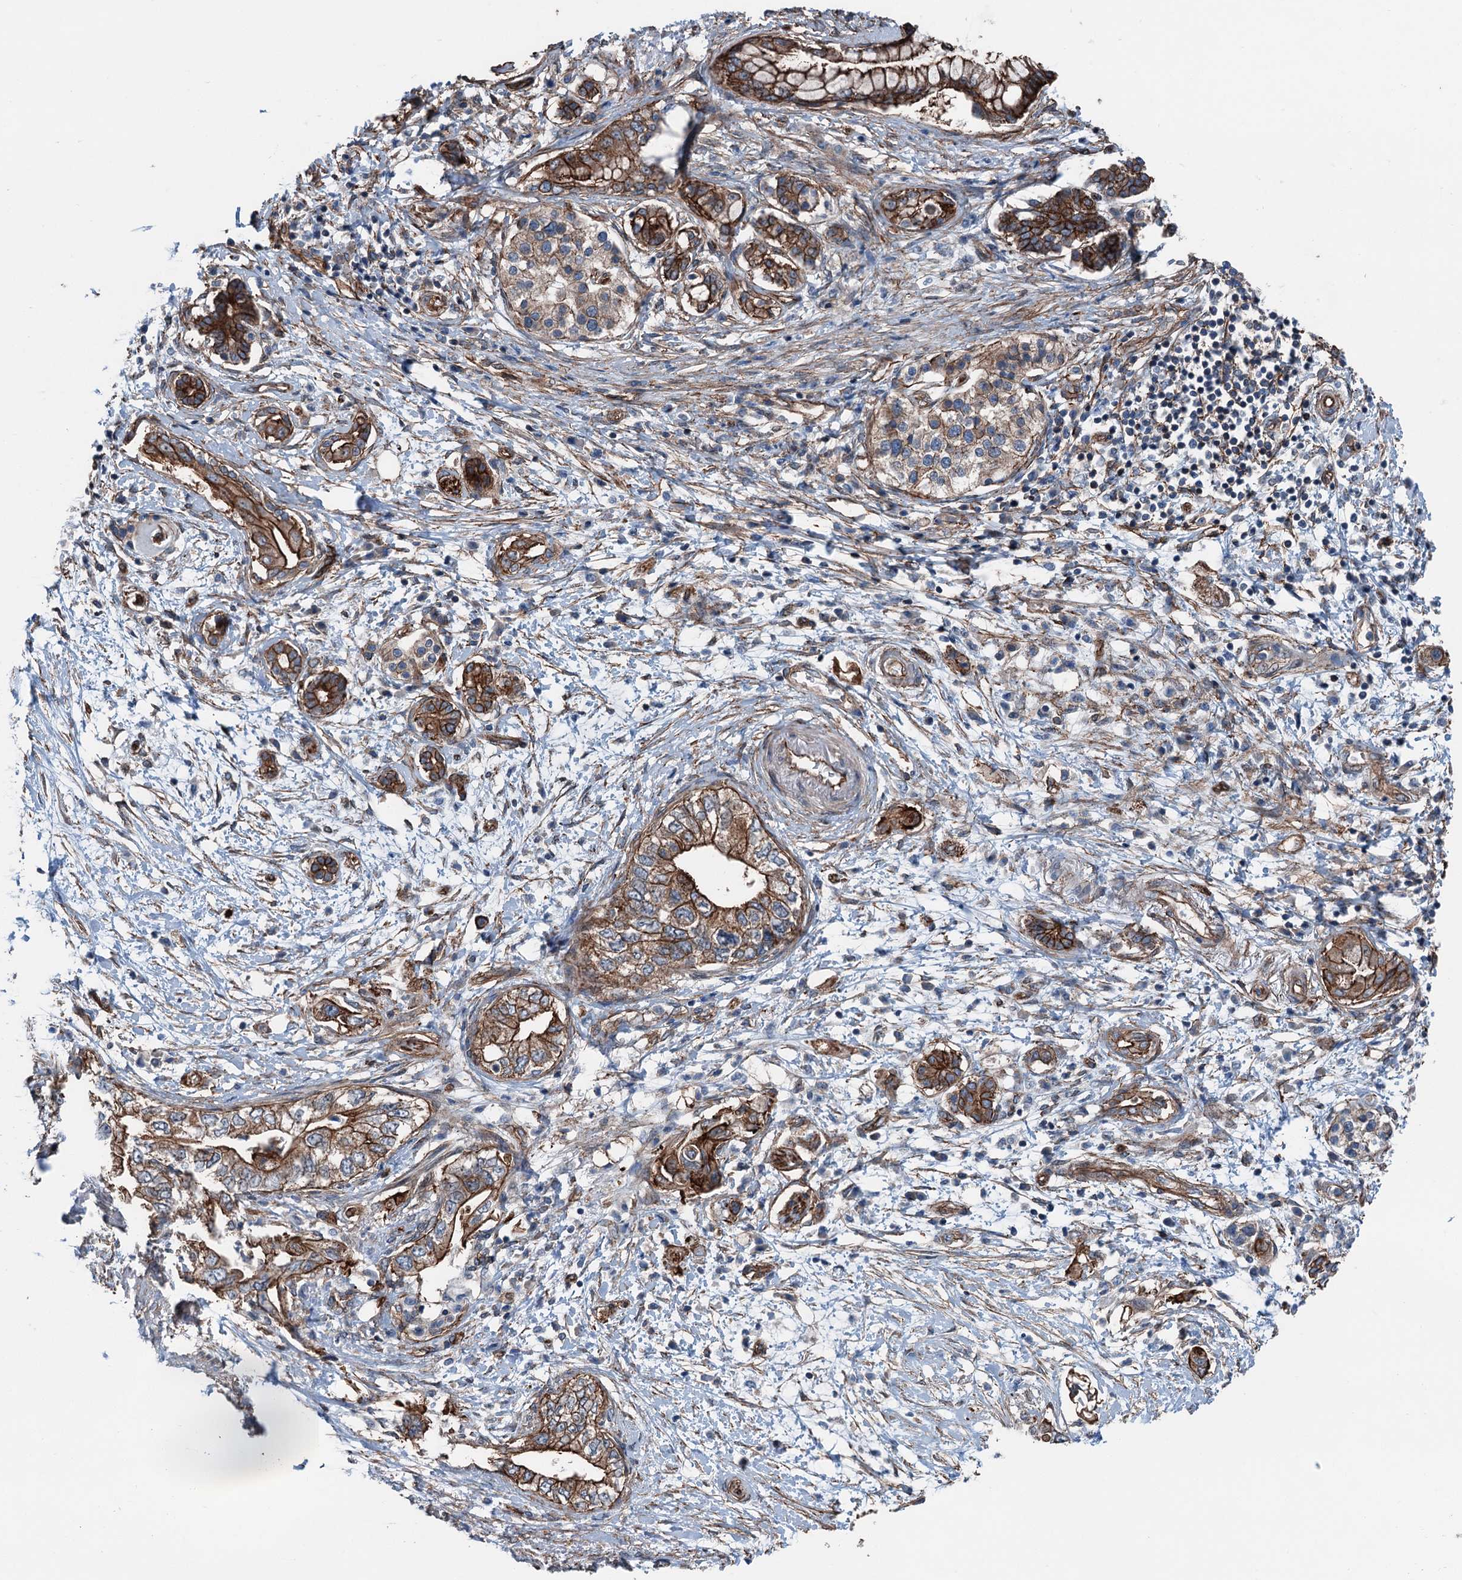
{"staining": {"intensity": "strong", "quantity": ">75%", "location": "cytoplasmic/membranous"}, "tissue": "pancreatic cancer", "cell_type": "Tumor cells", "image_type": "cancer", "snomed": [{"axis": "morphology", "description": "Adenocarcinoma, NOS"}, {"axis": "topography", "description": "Pancreas"}], "caption": "Immunohistochemistry of human pancreatic cancer (adenocarcinoma) shows high levels of strong cytoplasmic/membranous staining in about >75% of tumor cells.", "gene": "NMRAL1", "patient": {"sex": "female", "age": 73}}